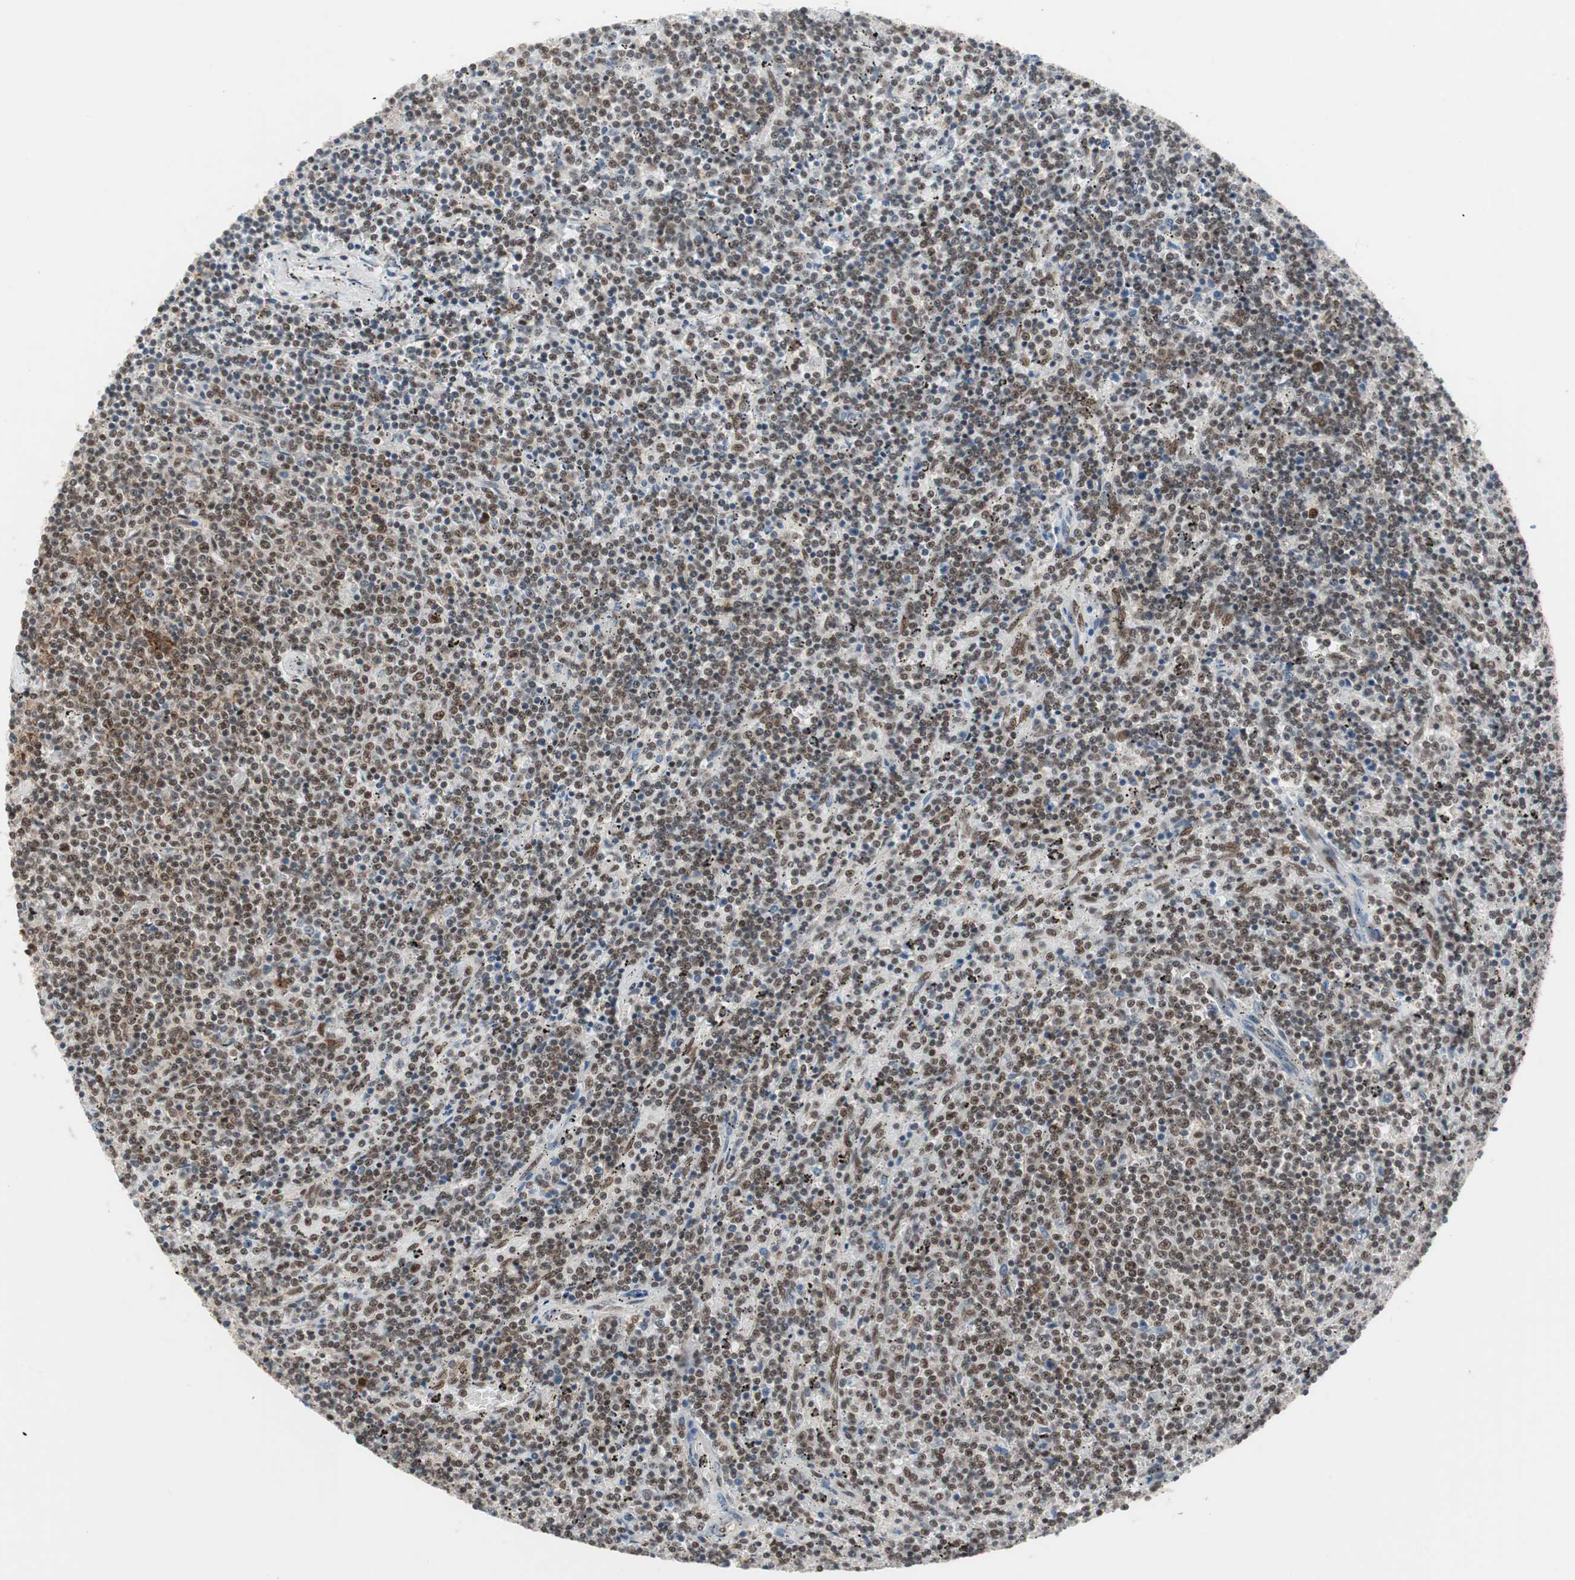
{"staining": {"intensity": "moderate", "quantity": ">75%", "location": "nuclear"}, "tissue": "lymphoma", "cell_type": "Tumor cells", "image_type": "cancer", "snomed": [{"axis": "morphology", "description": "Malignant lymphoma, non-Hodgkin's type, Low grade"}, {"axis": "topography", "description": "Spleen"}], "caption": "Tumor cells show moderate nuclear expression in about >75% of cells in malignant lymphoma, non-Hodgkin's type (low-grade).", "gene": "RTF1", "patient": {"sex": "female", "age": 50}}